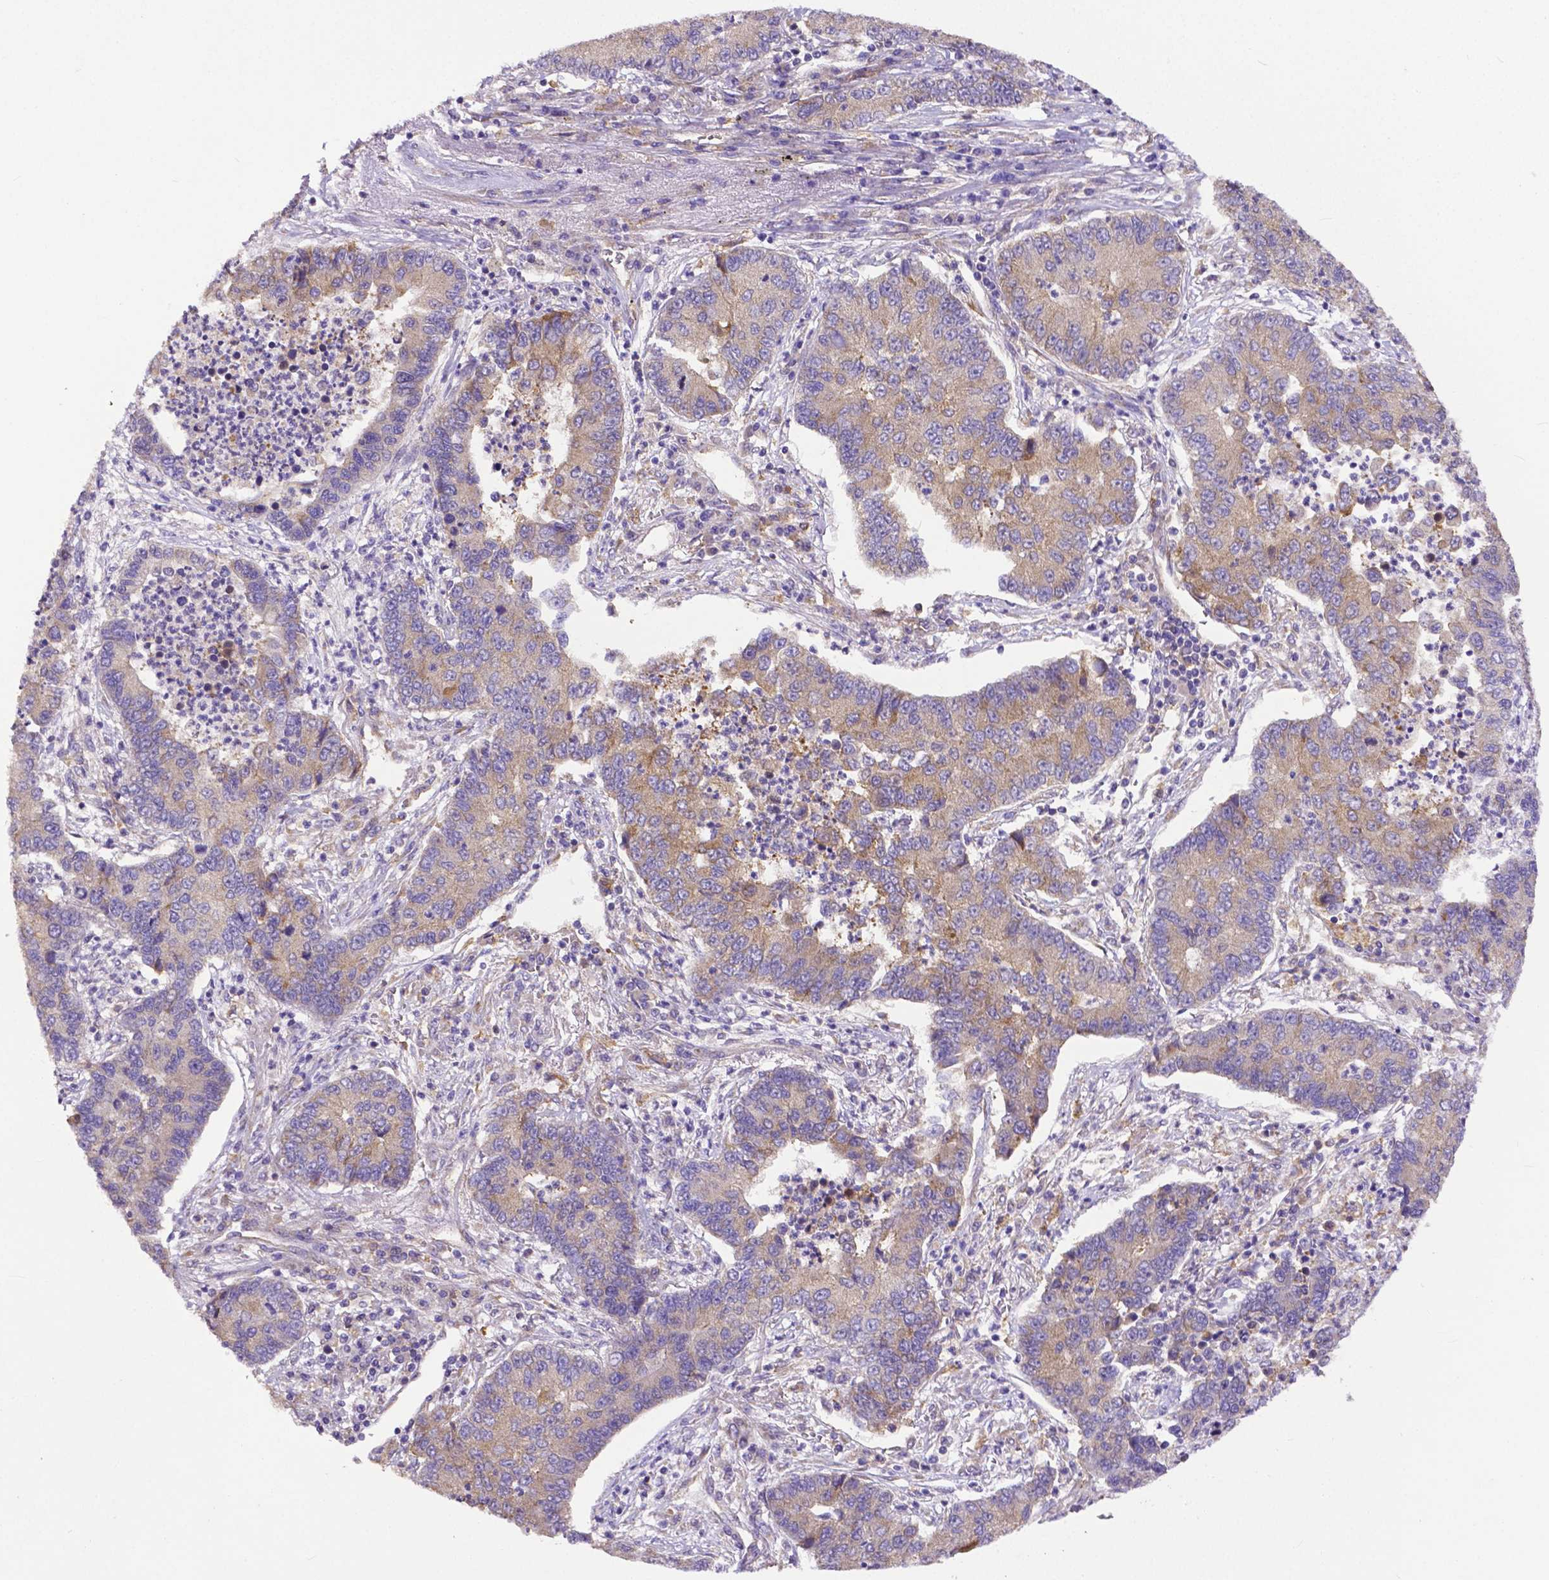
{"staining": {"intensity": "weak", "quantity": "25%-75%", "location": "cytoplasmic/membranous"}, "tissue": "lung cancer", "cell_type": "Tumor cells", "image_type": "cancer", "snomed": [{"axis": "morphology", "description": "Adenocarcinoma, NOS"}, {"axis": "topography", "description": "Lung"}], "caption": "Protein analysis of adenocarcinoma (lung) tissue displays weak cytoplasmic/membranous expression in about 25%-75% of tumor cells.", "gene": "DICER1", "patient": {"sex": "female", "age": 57}}